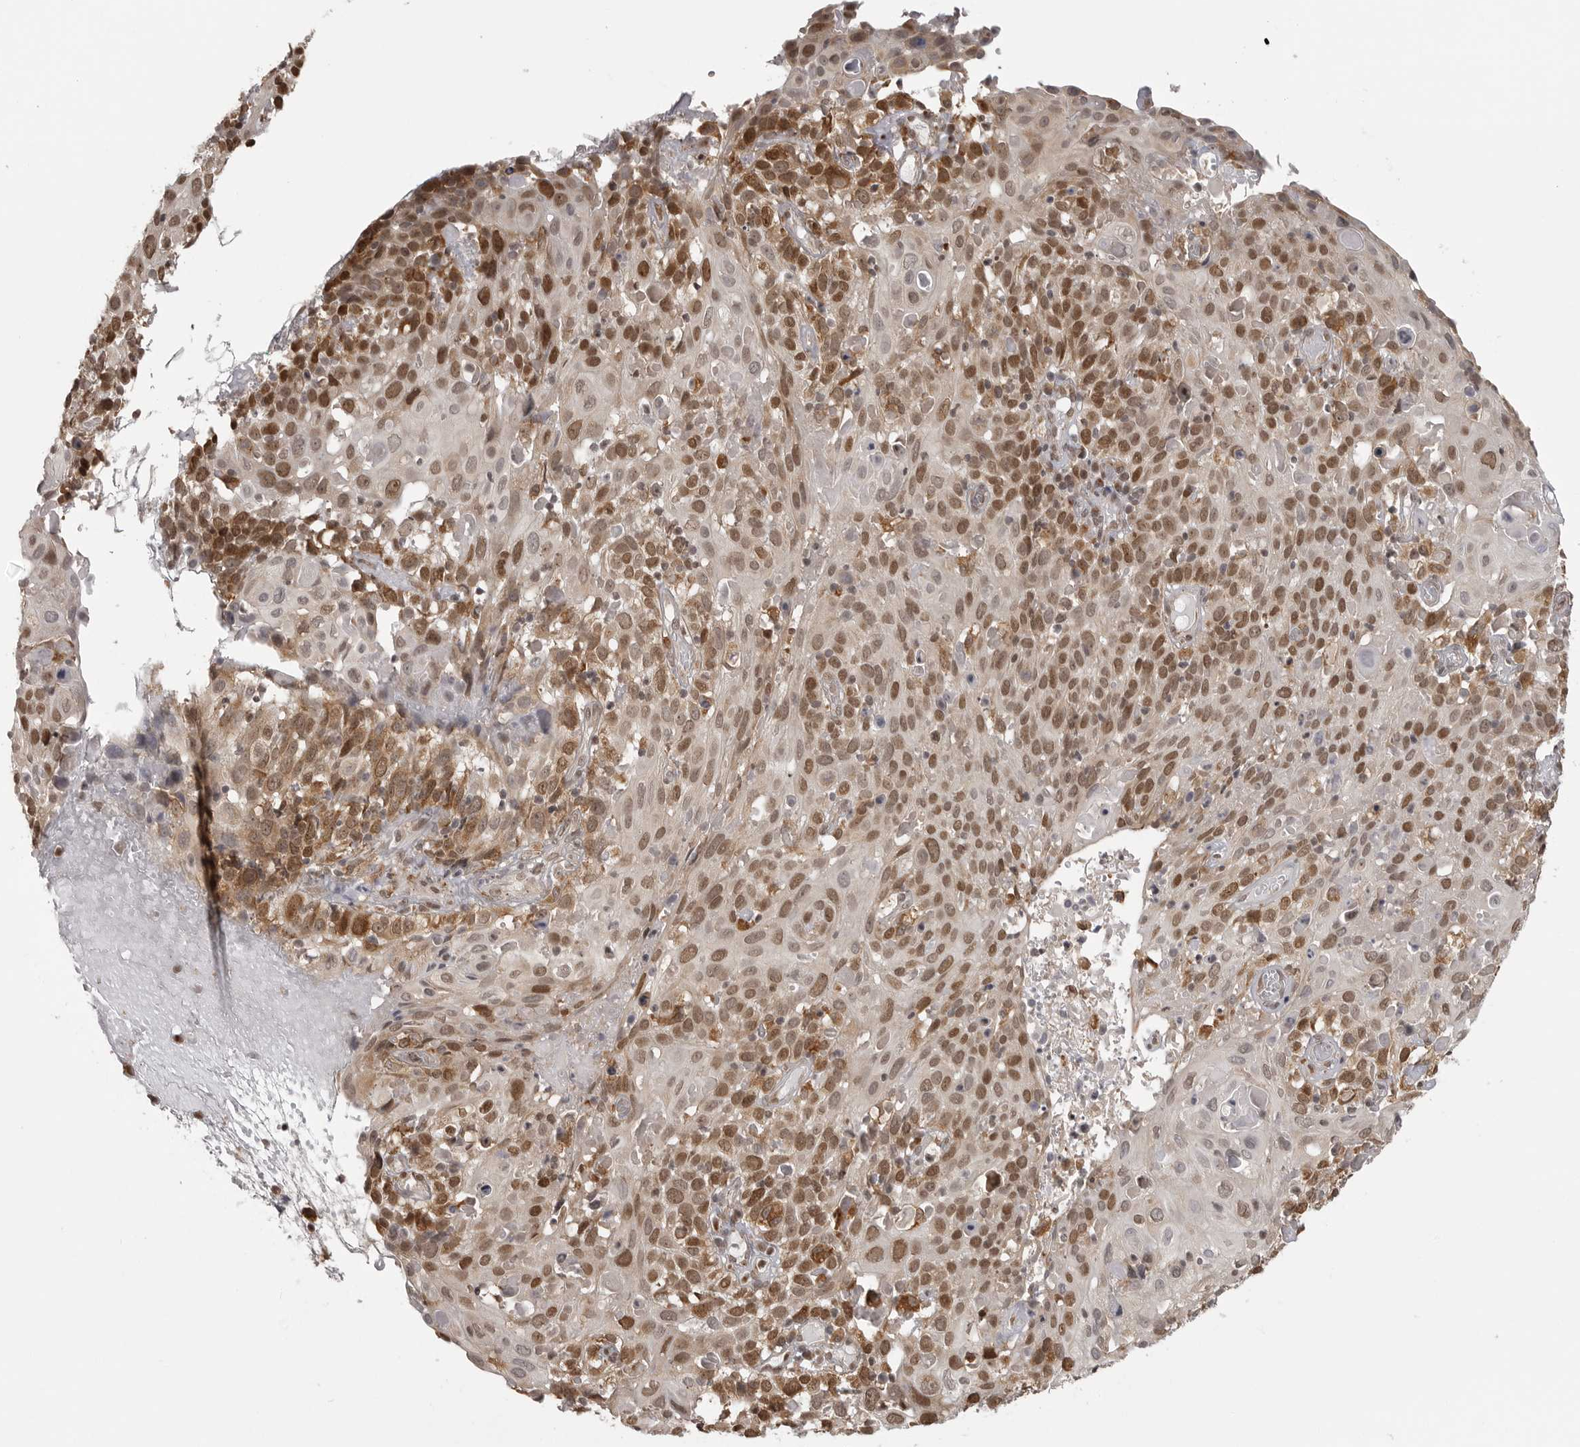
{"staining": {"intensity": "moderate", "quantity": ">75%", "location": "nuclear"}, "tissue": "cervical cancer", "cell_type": "Tumor cells", "image_type": "cancer", "snomed": [{"axis": "morphology", "description": "Squamous cell carcinoma, NOS"}, {"axis": "topography", "description": "Cervix"}], "caption": "Cervical cancer stained for a protein displays moderate nuclear positivity in tumor cells.", "gene": "ISG20L2", "patient": {"sex": "female", "age": 74}}